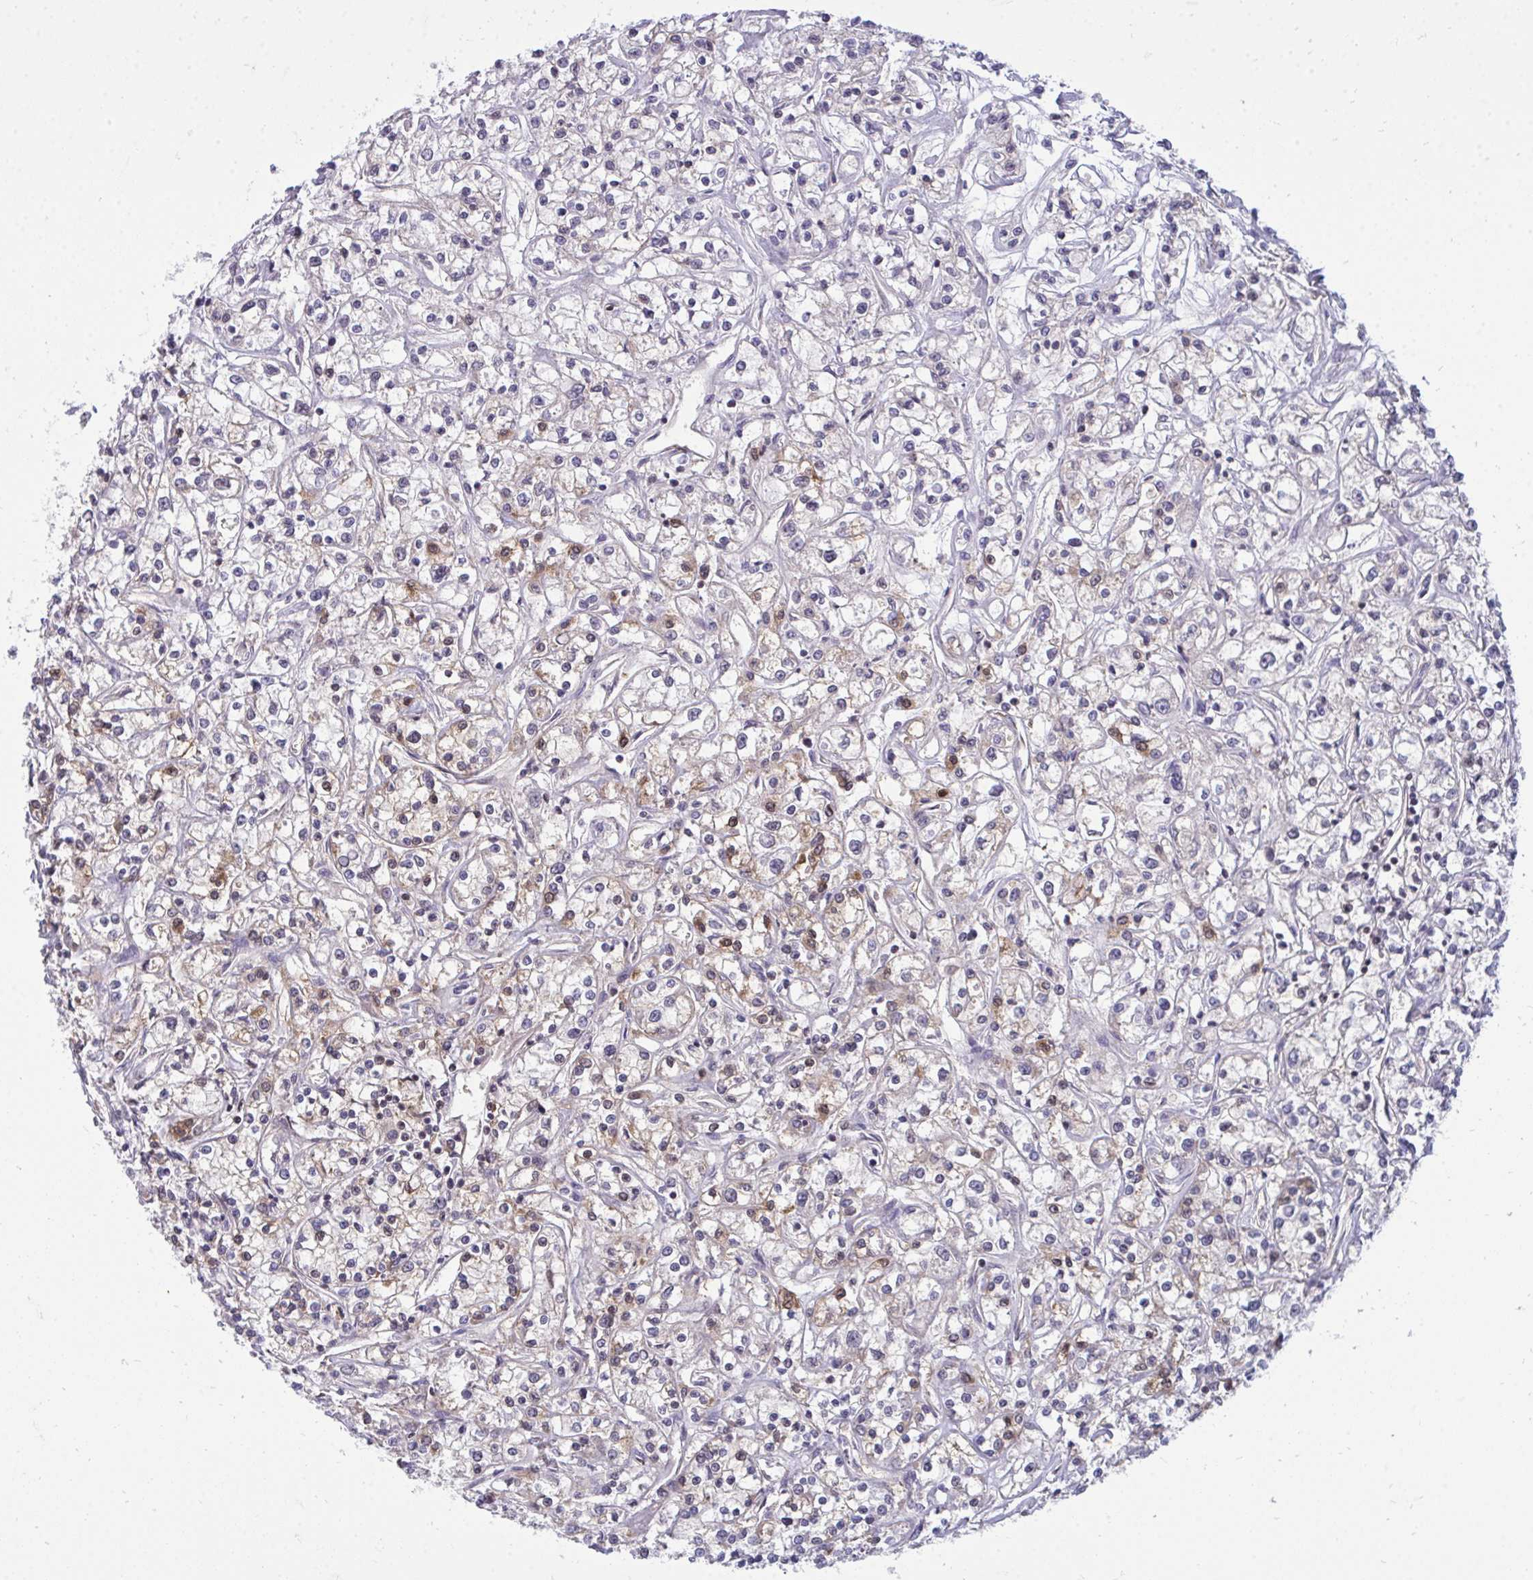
{"staining": {"intensity": "negative", "quantity": "none", "location": "none"}, "tissue": "renal cancer", "cell_type": "Tumor cells", "image_type": "cancer", "snomed": [{"axis": "morphology", "description": "Adenocarcinoma, NOS"}, {"axis": "topography", "description": "Kidney"}], "caption": "An immunohistochemistry photomicrograph of renal cancer is shown. There is no staining in tumor cells of renal cancer.", "gene": "FABP3", "patient": {"sex": "female", "age": 59}}